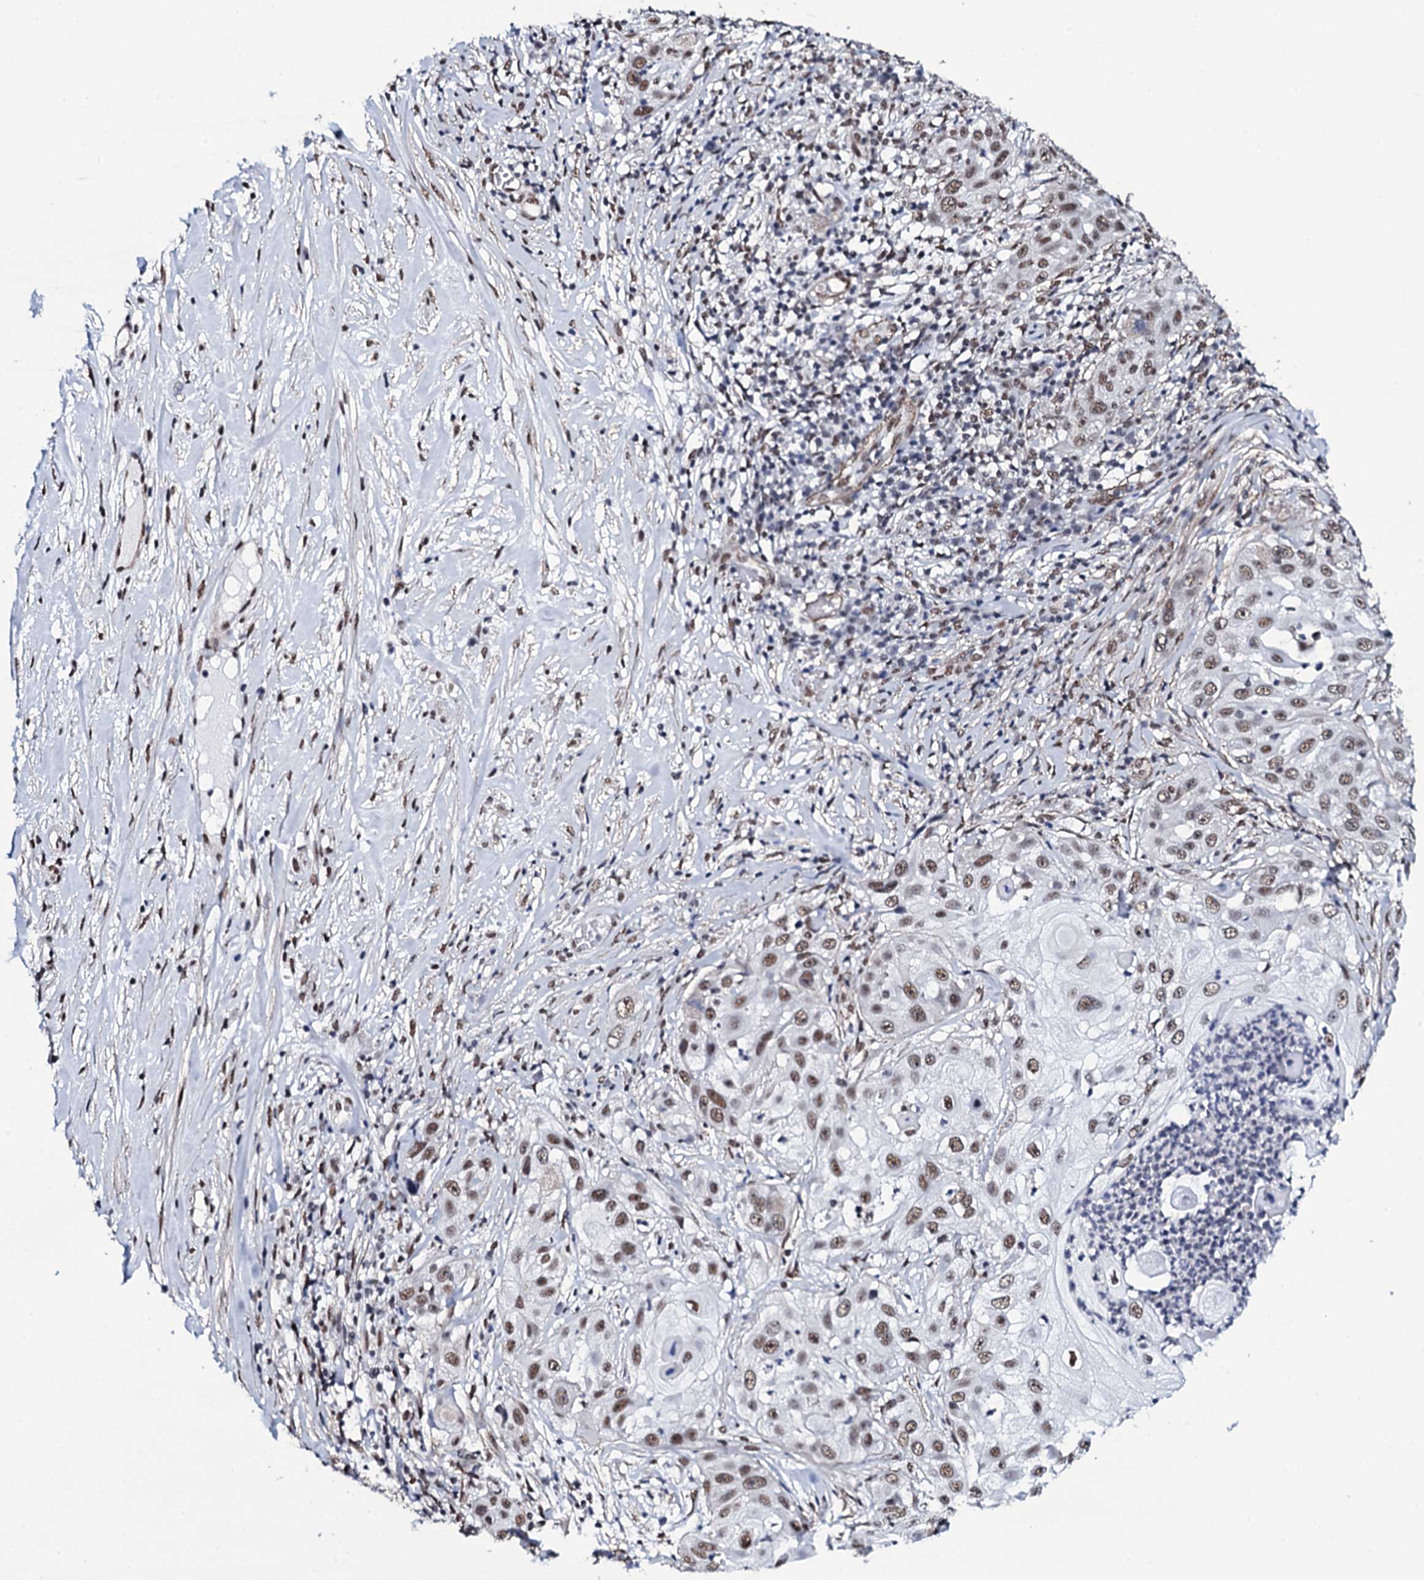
{"staining": {"intensity": "moderate", "quantity": ">75%", "location": "nuclear"}, "tissue": "skin cancer", "cell_type": "Tumor cells", "image_type": "cancer", "snomed": [{"axis": "morphology", "description": "Squamous cell carcinoma, NOS"}, {"axis": "topography", "description": "Skin"}], "caption": "Squamous cell carcinoma (skin) stained for a protein reveals moderate nuclear positivity in tumor cells. The staining was performed using DAB (3,3'-diaminobenzidine) to visualize the protein expression in brown, while the nuclei were stained in blue with hematoxylin (Magnification: 20x).", "gene": "CWC15", "patient": {"sex": "female", "age": 44}}